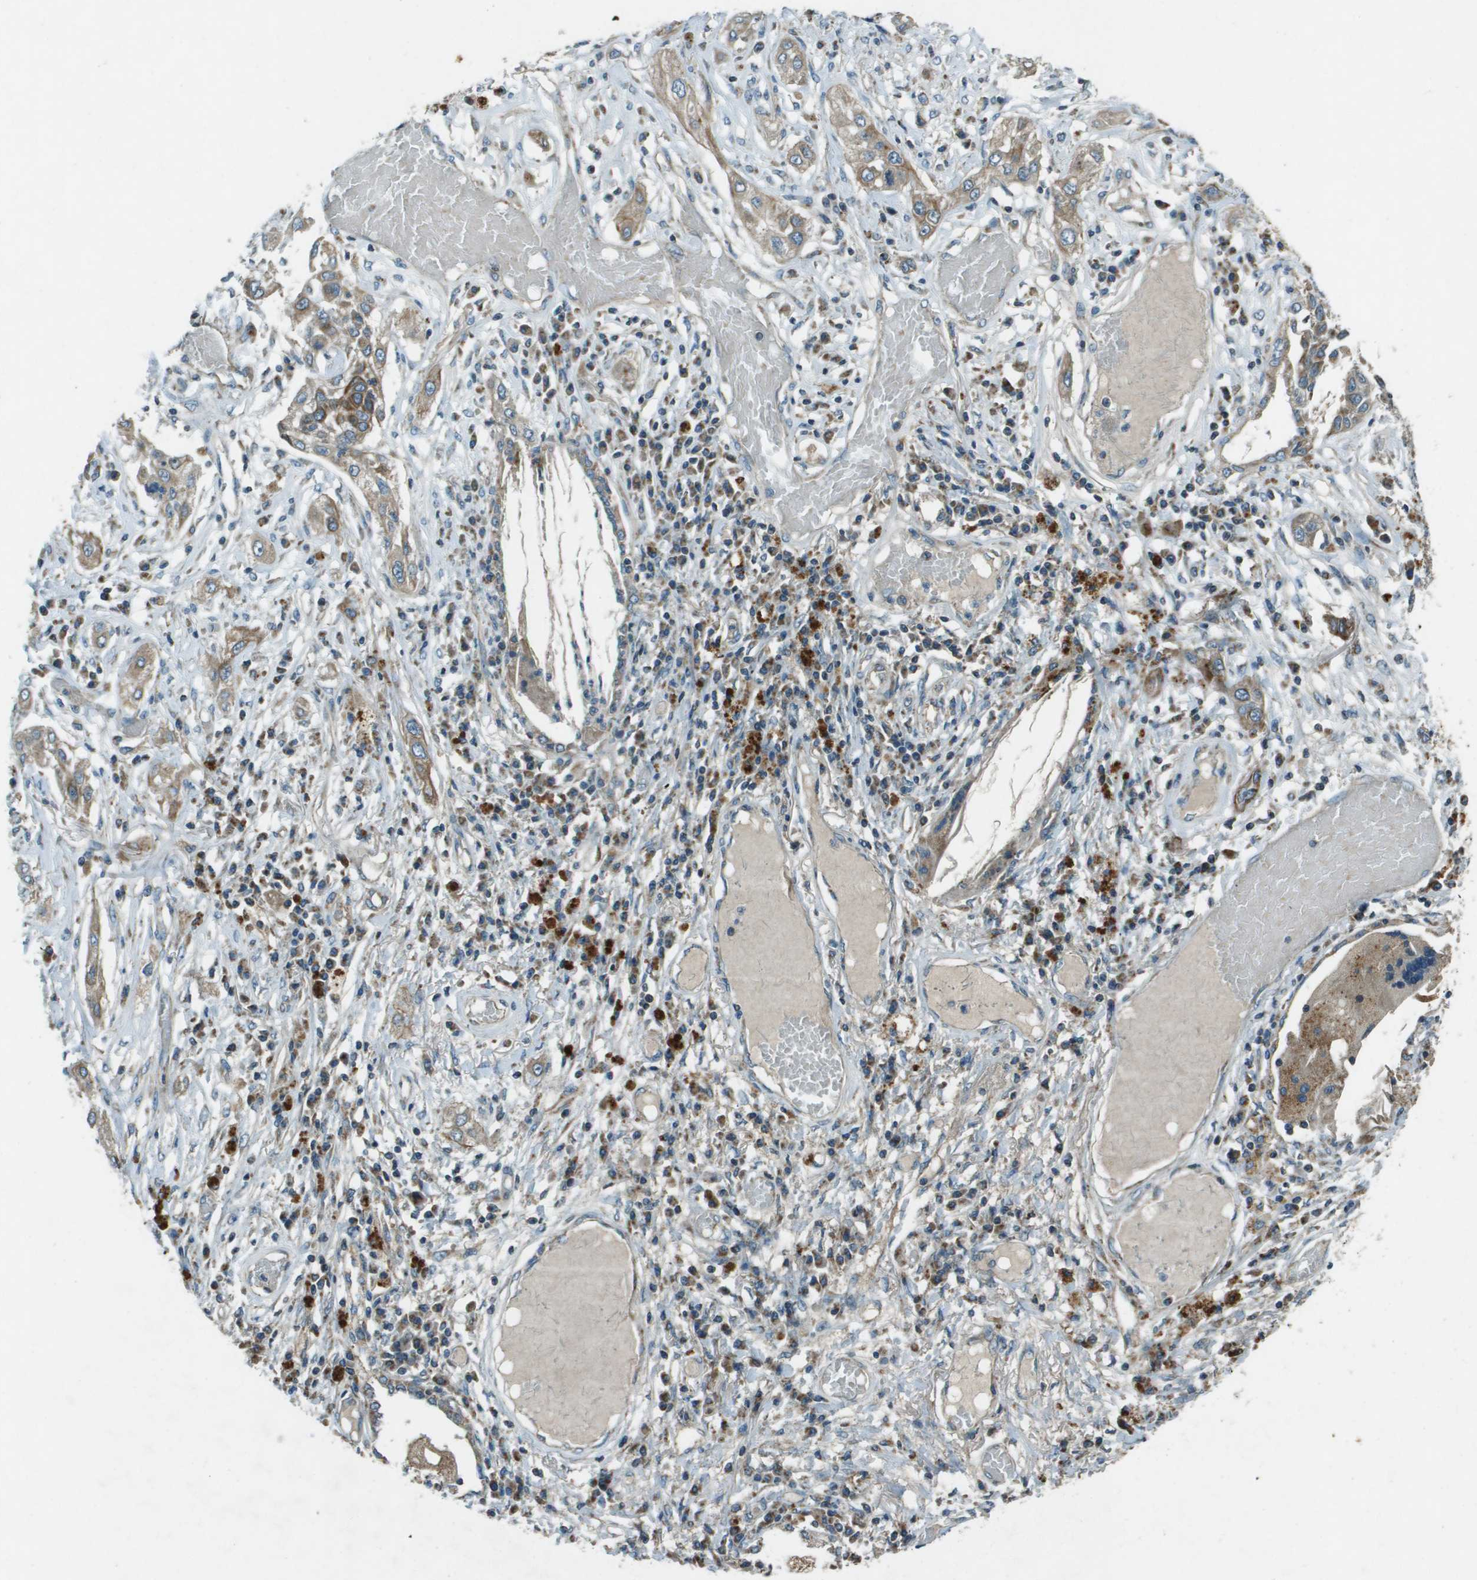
{"staining": {"intensity": "moderate", "quantity": ">75%", "location": "cytoplasmic/membranous"}, "tissue": "lung cancer", "cell_type": "Tumor cells", "image_type": "cancer", "snomed": [{"axis": "morphology", "description": "Squamous cell carcinoma, NOS"}, {"axis": "topography", "description": "Lung"}], "caption": "Lung squamous cell carcinoma tissue displays moderate cytoplasmic/membranous expression in approximately >75% of tumor cells", "gene": "MIGA1", "patient": {"sex": "male", "age": 71}}